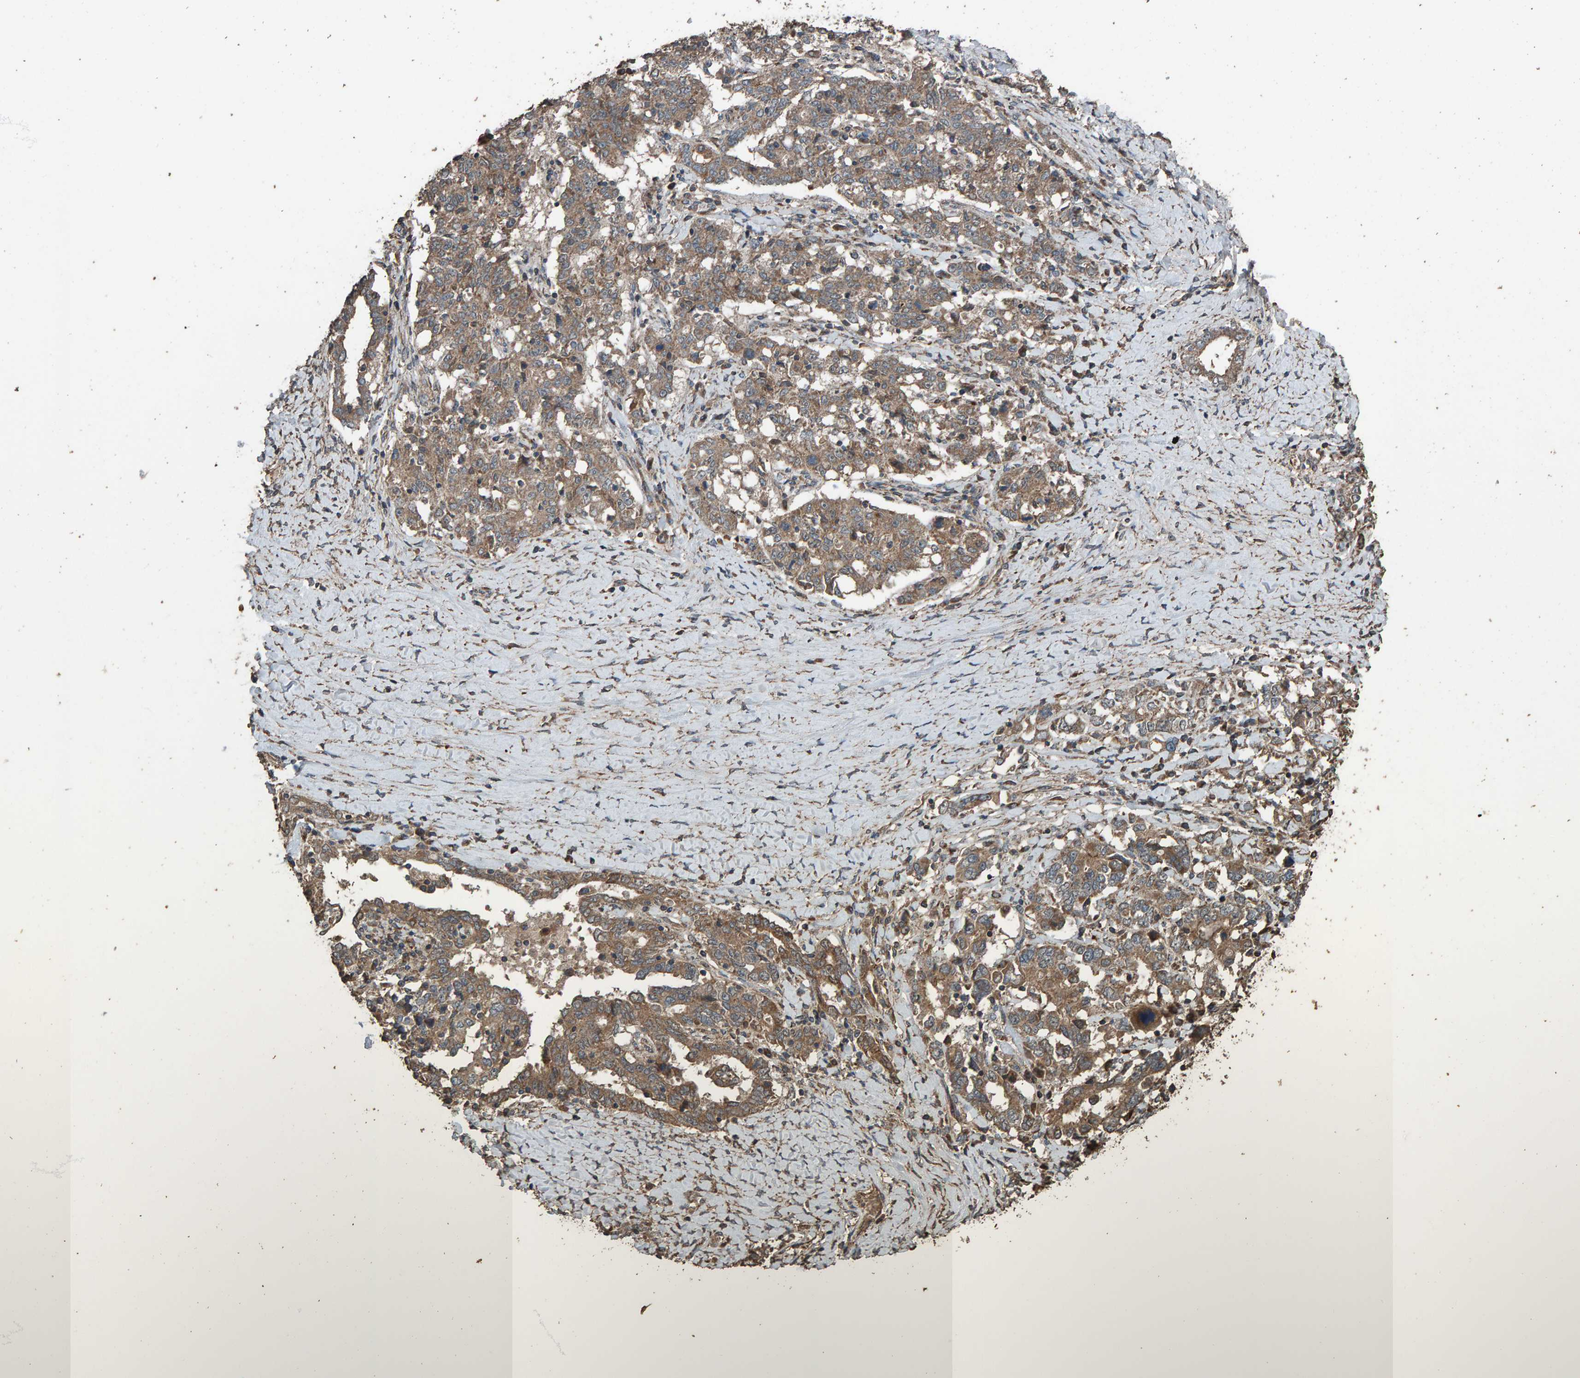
{"staining": {"intensity": "moderate", "quantity": "25%-75%", "location": "cytoplasmic/membranous"}, "tissue": "ovarian cancer", "cell_type": "Tumor cells", "image_type": "cancer", "snomed": [{"axis": "morphology", "description": "Carcinoma, endometroid"}, {"axis": "topography", "description": "Ovary"}], "caption": "Immunohistochemical staining of ovarian cancer exhibits moderate cytoplasmic/membranous protein staining in approximately 25%-75% of tumor cells.", "gene": "DUS1L", "patient": {"sex": "female", "age": 62}}